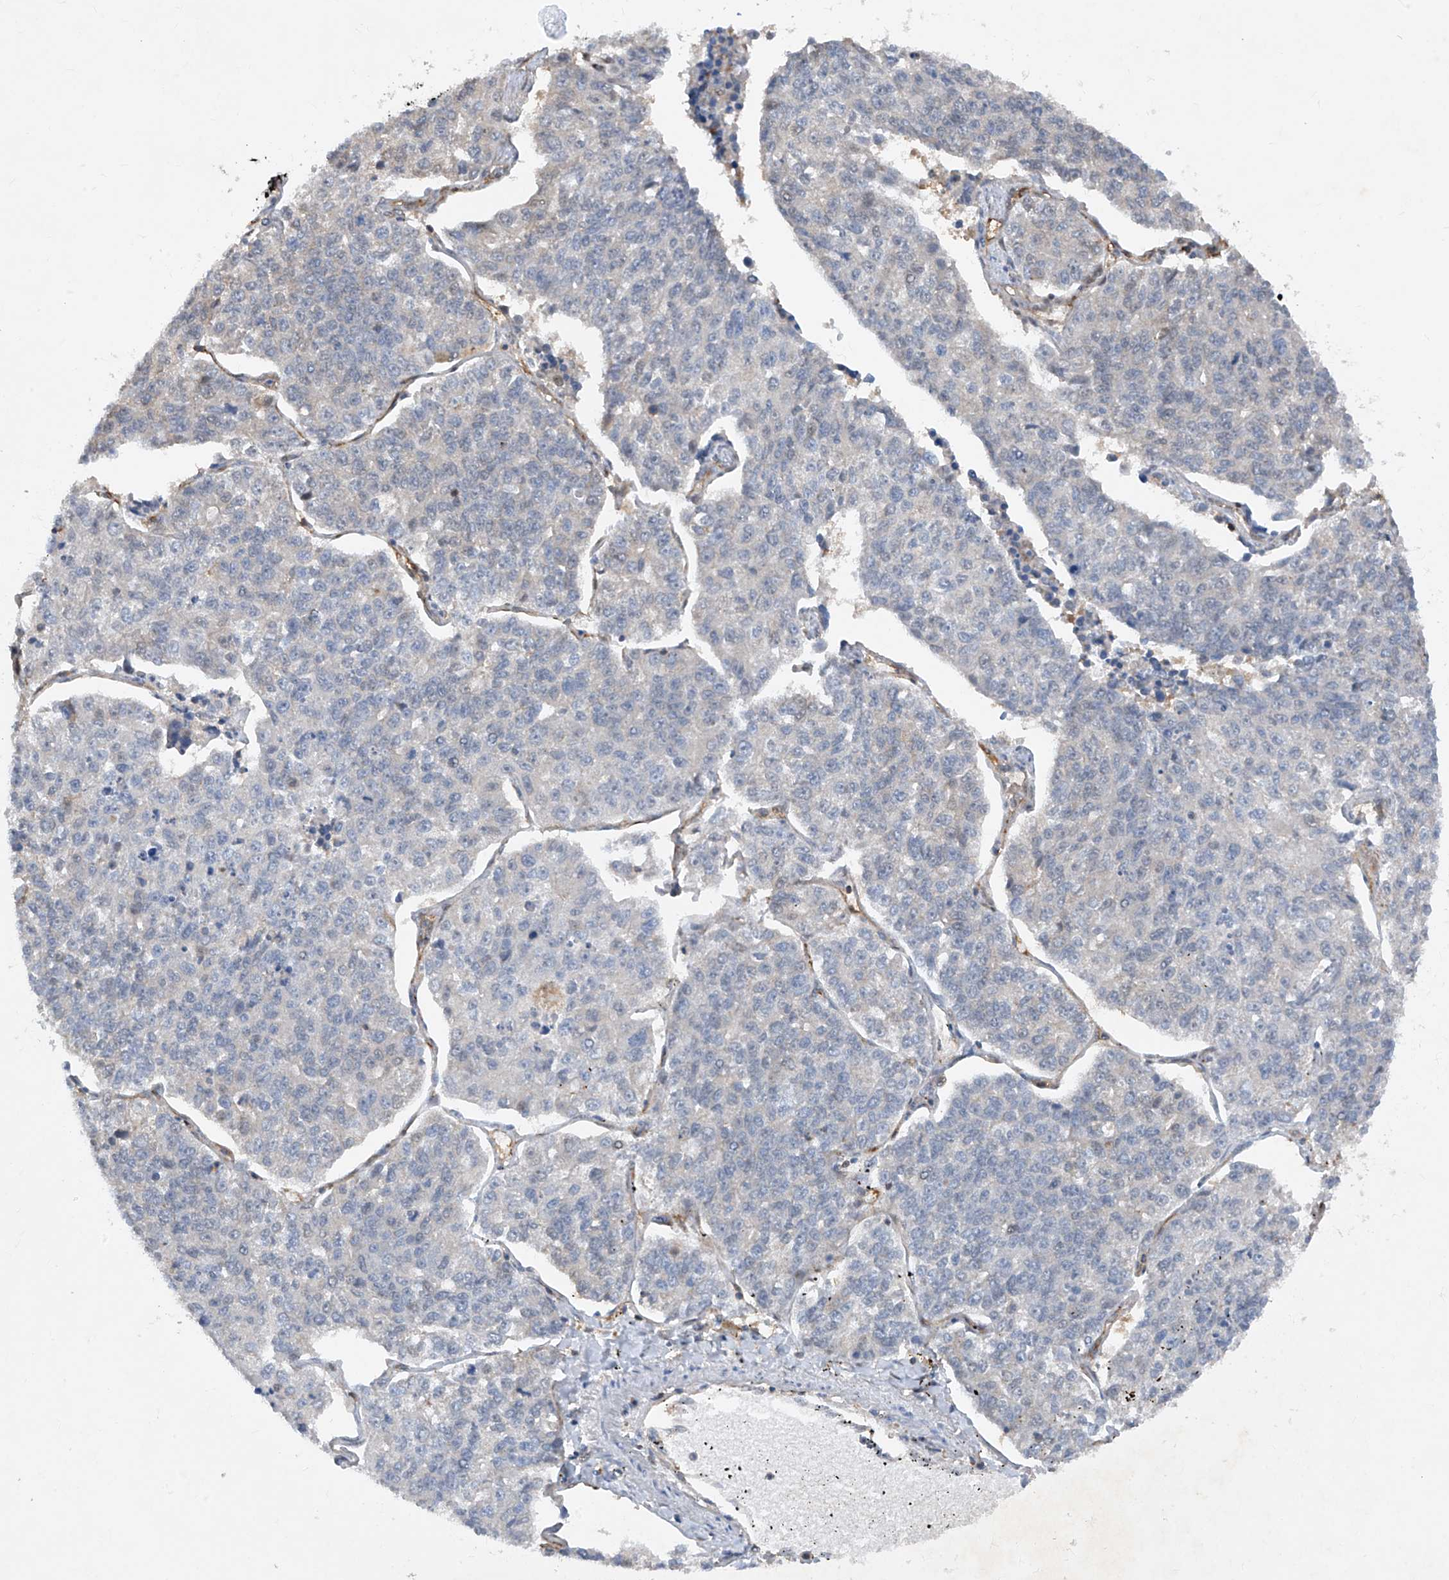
{"staining": {"intensity": "negative", "quantity": "none", "location": "none"}, "tissue": "lung cancer", "cell_type": "Tumor cells", "image_type": "cancer", "snomed": [{"axis": "morphology", "description": "Adenocarcinoma, NOS"}, {"axis": "topography", "description": "Lung"}], "caption": "The IHC micrograph has no significant positivity in tumor cells of lung cancer tissue.", "gene": "ZNF358", "patient": {"sex": "male", "age": 49}}